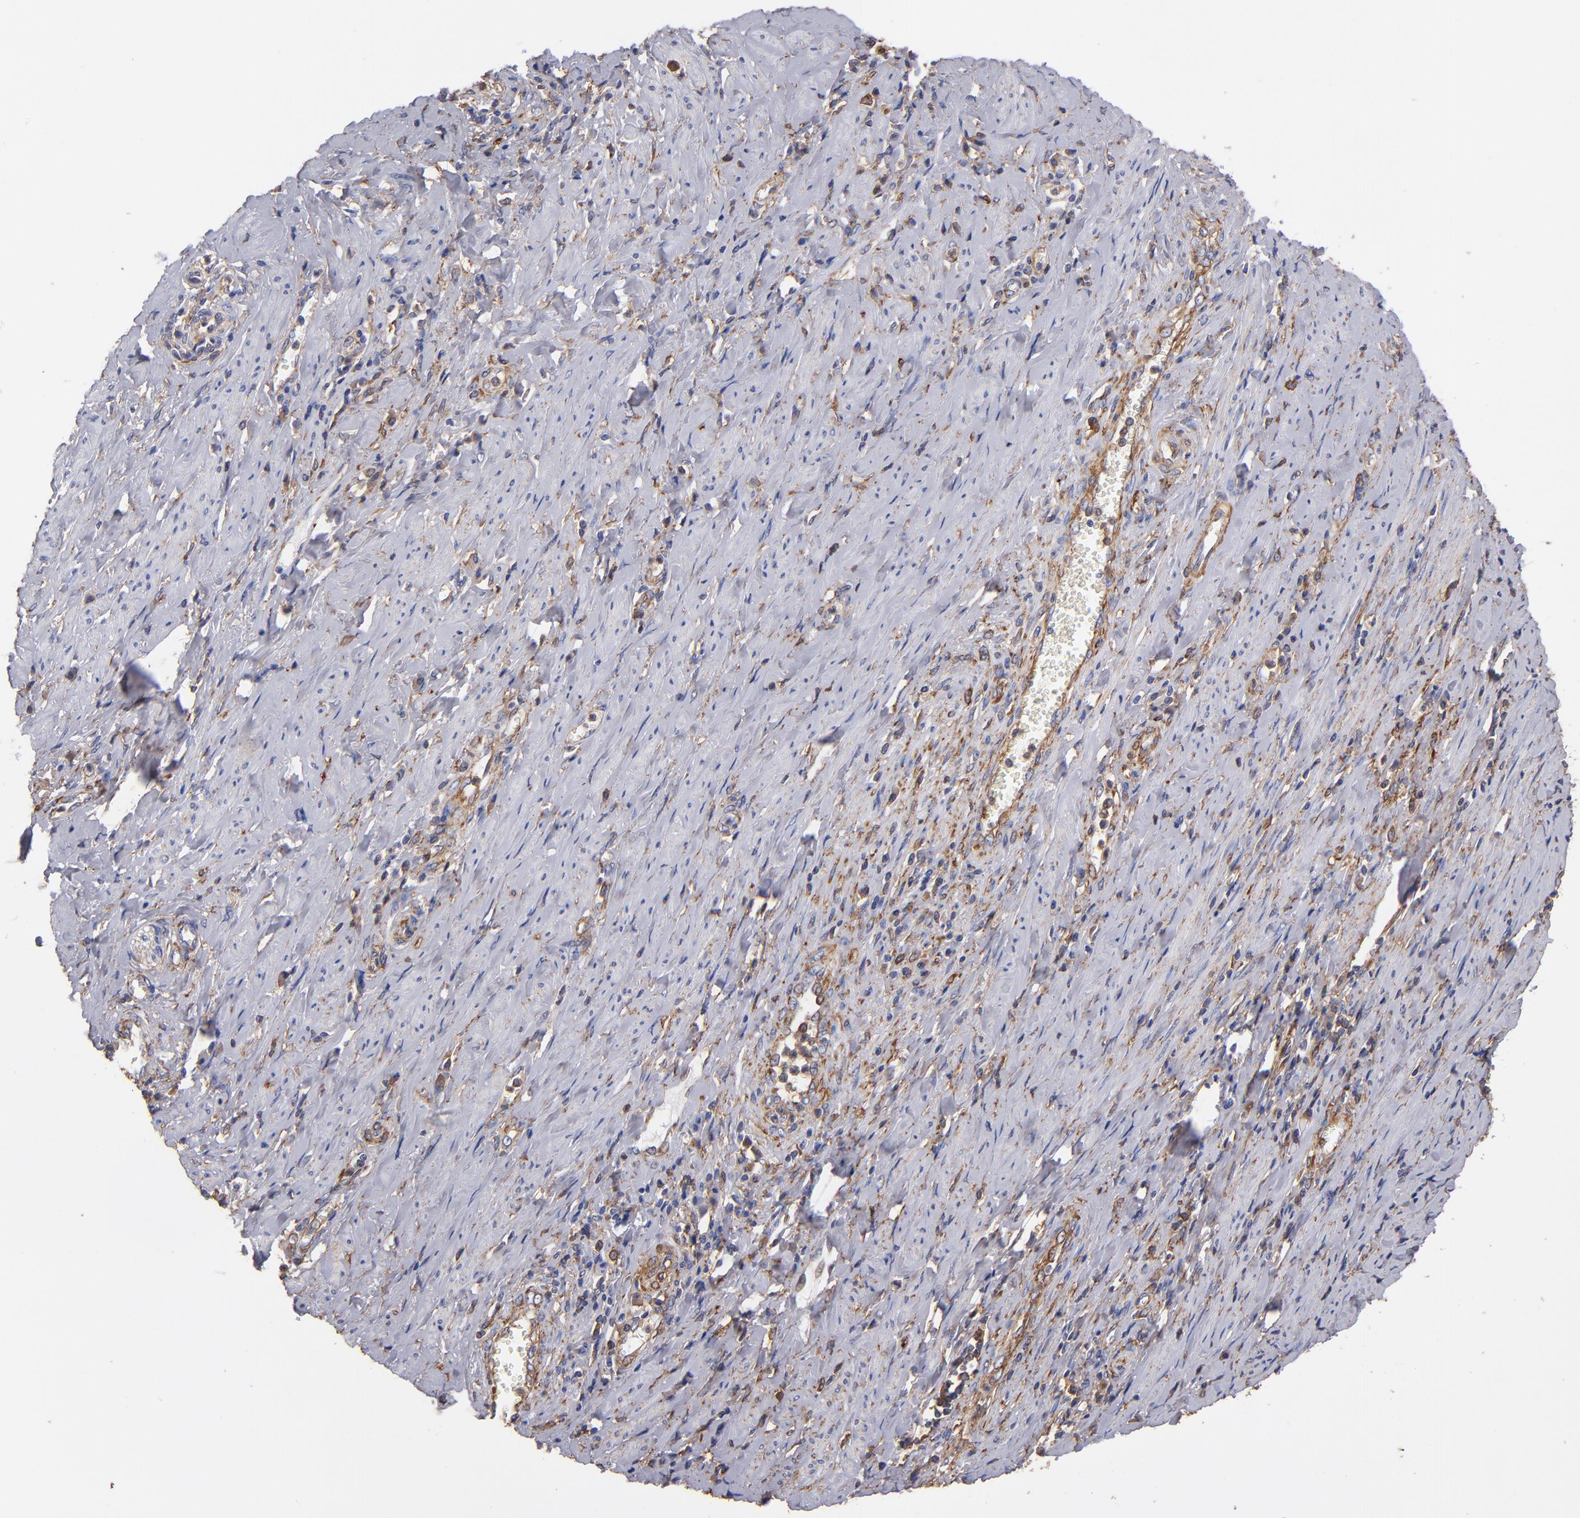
{"staining": {"intensity": "moderate", "quantity": ">75%", "location": "cytoplasmic/membranous"}, "tissue": "cervical cancer", "cell_type": "Tumor cells", "image_type": "cancer", "snomed": [{"axis": "morphology", "description": "Squamous cell carcinoma, NOS"}, {"axis": "topography", "description": "Cervix"}], "caption": "This is a histology image of immunohistochemistry (IHC) staining of cervical cancer, which shows moderate positivity in the cytoplasmic/membranous of tumor cells.", "gene": "MVP", "patient": {"sex": "female", "age": 53}}